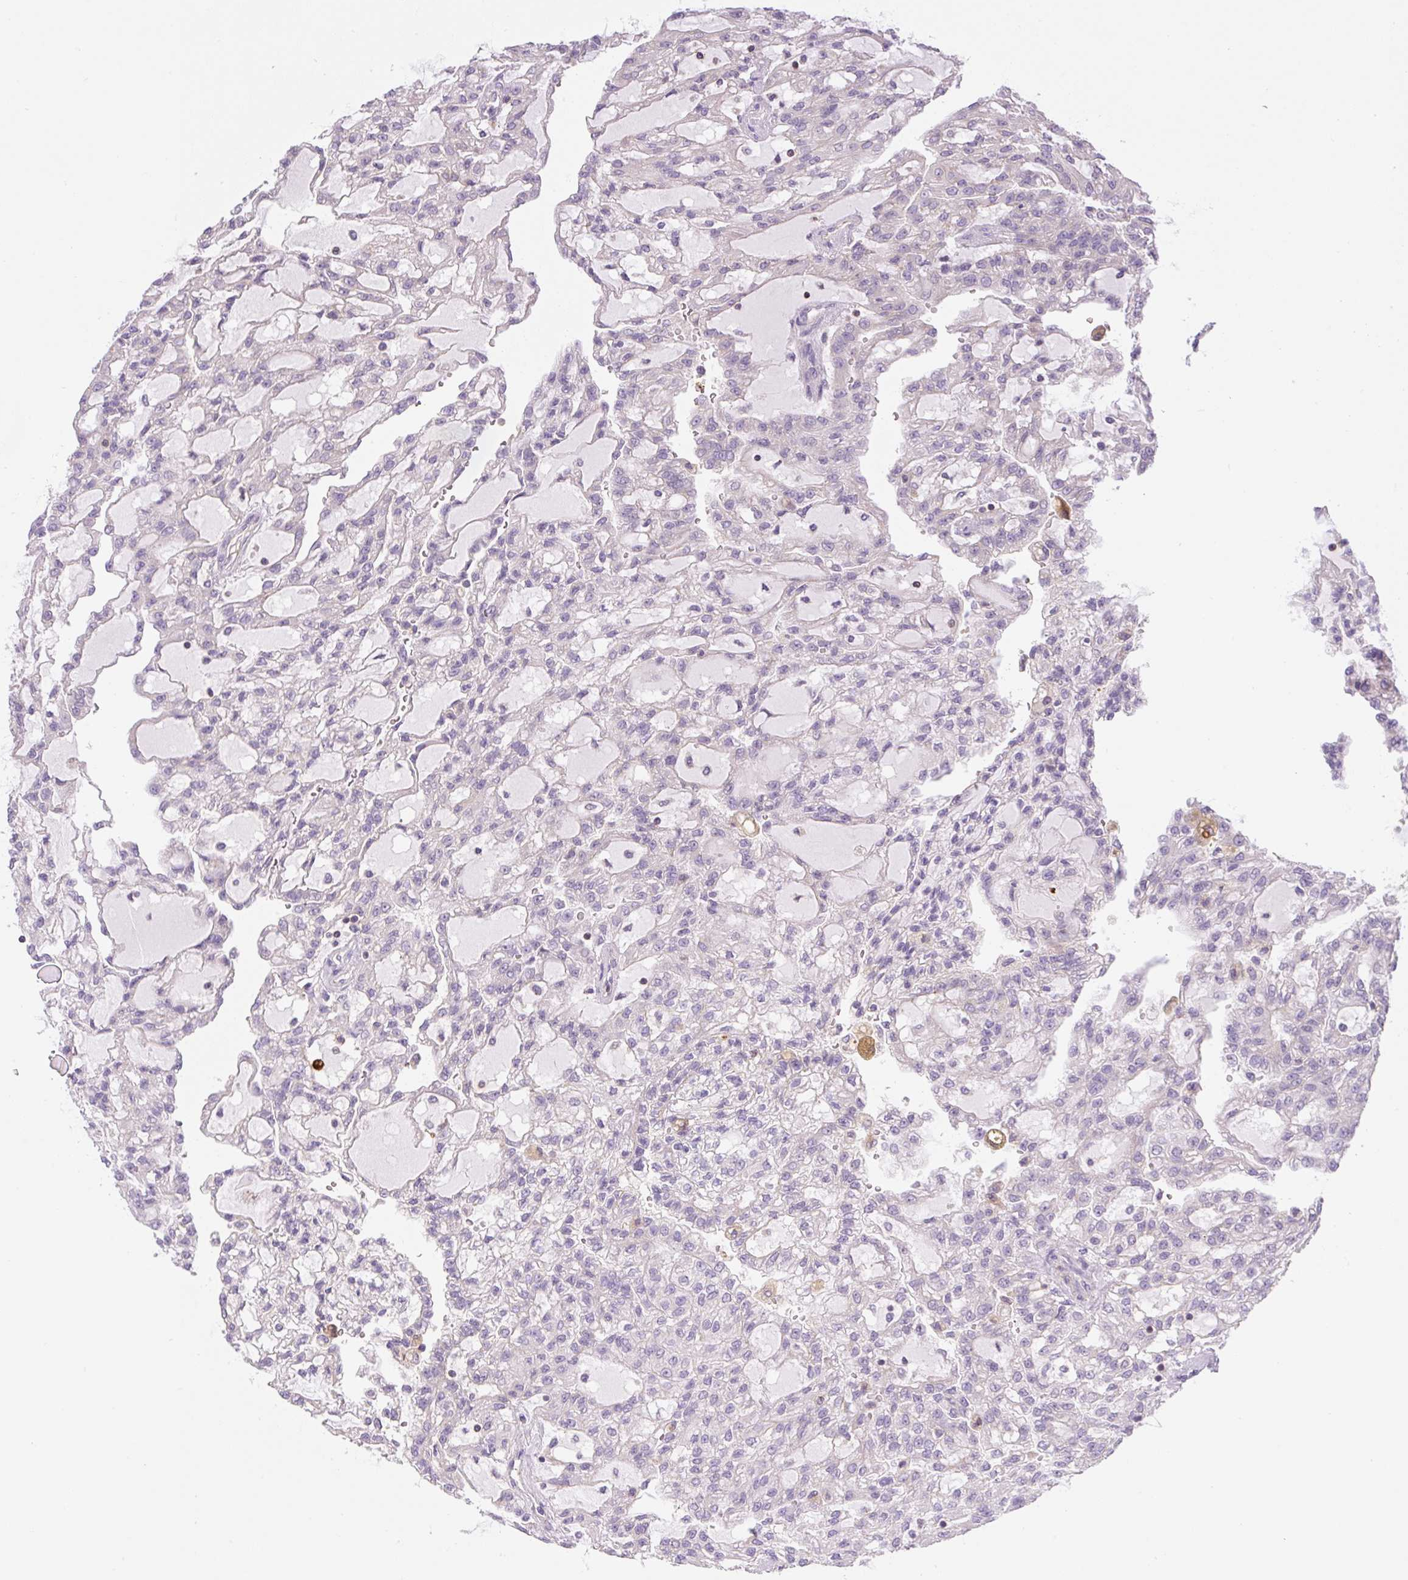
{"staining": {"intensity": "negative", "quantity": "none", "location": "none"}, "tissue": "renal cancer", "cell_type": "Tumor cells", "image_type": "cancer", "snomed": [{"axis": "morphology", "description": "Adenocarcinoma, NOS"}, {"axis": "topography", "description": "Kidney"}], "caption": "A high-resolution micrograph shows immunohistochemistry (IHC) staining of adenocarcinoma (renal), which demonstrates no significant expression in tumor cells. (DAB IHC, high magnification).", "gene": "PIP5KL1", "patient": {"sex": "male", "age": 63}}